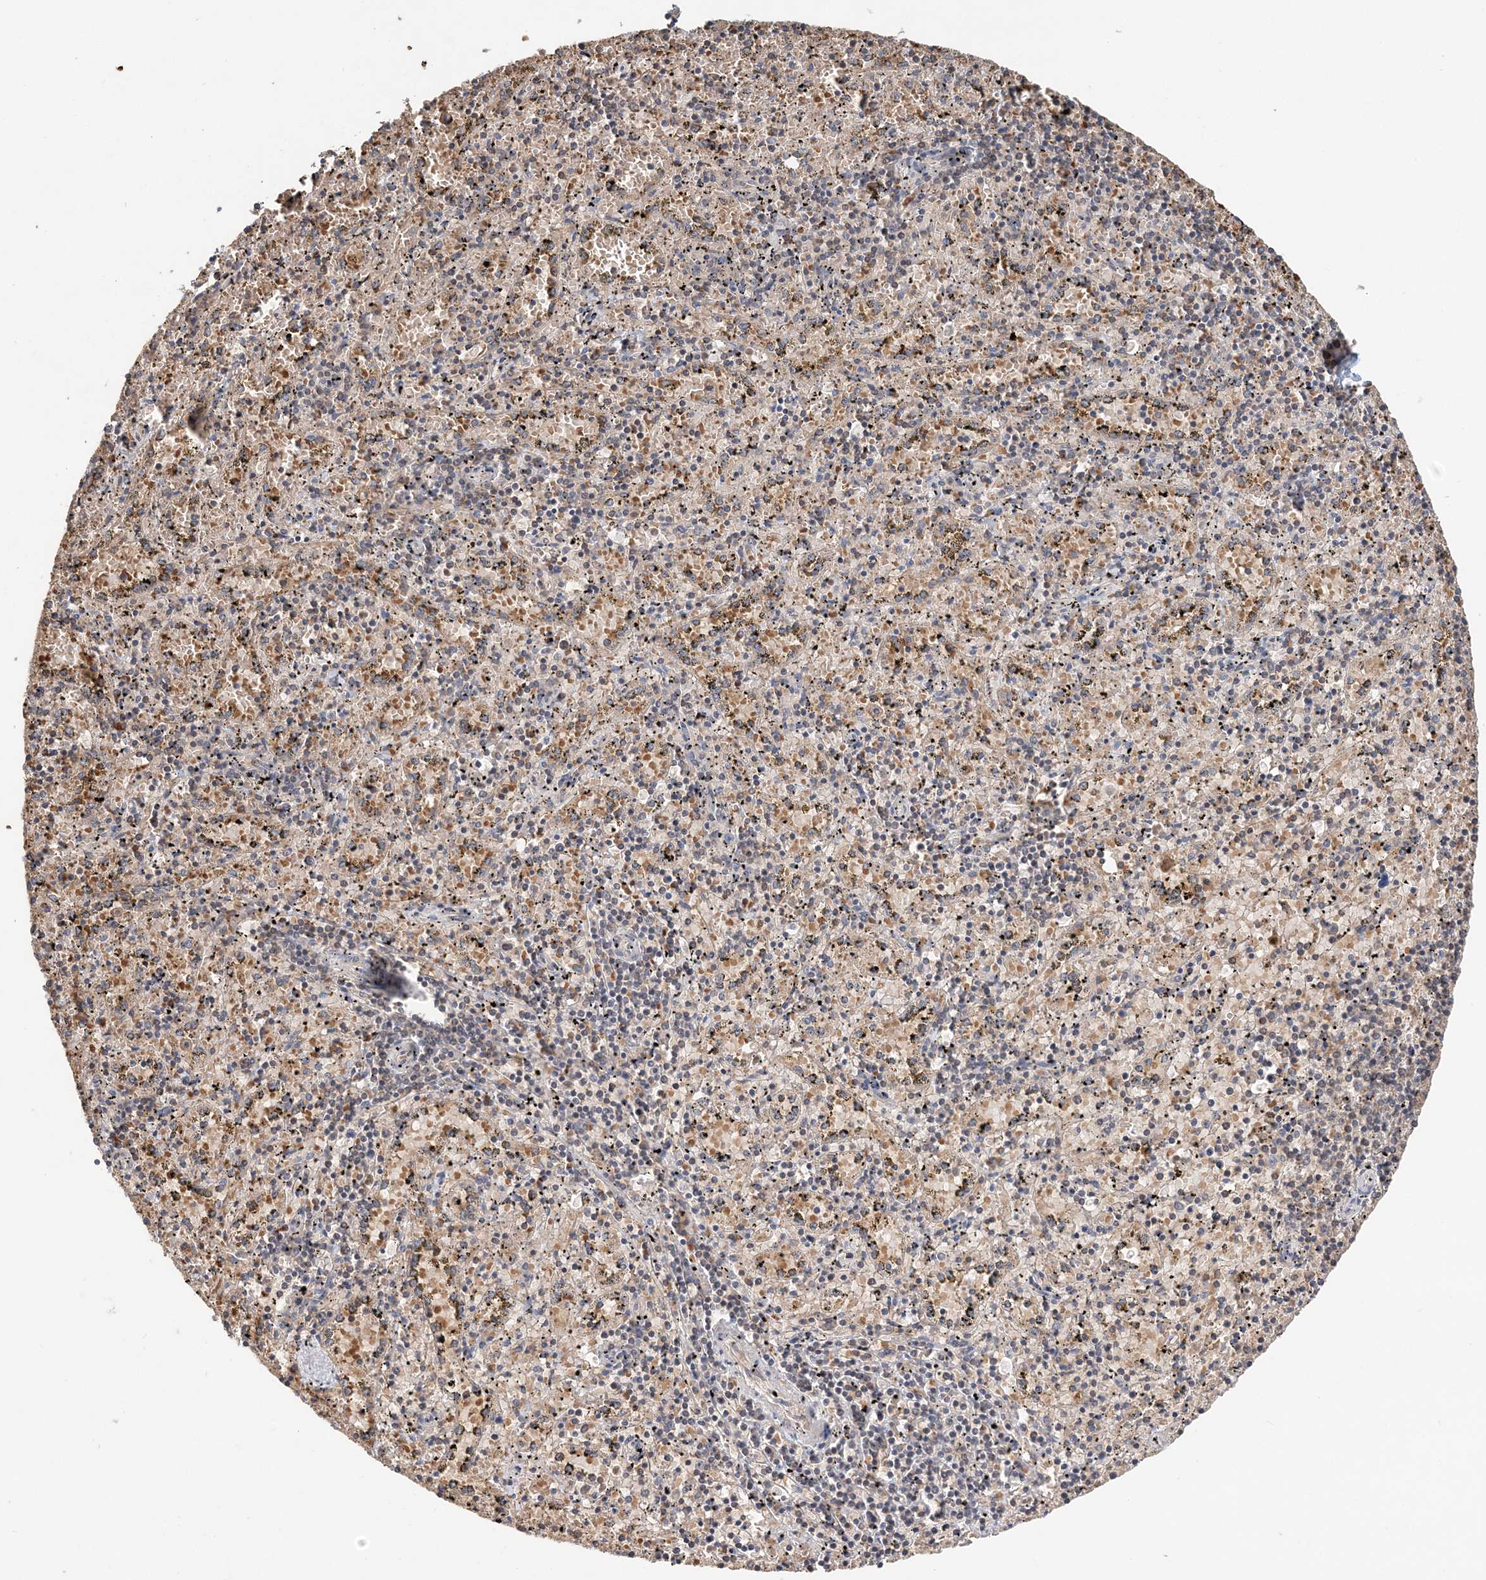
{"staining": {"intensity": "negative", "quantity": "none", "location": "none"}, "tissue": "spleen", "cell_type": "Cells in red pulp", "image_type": "normal", "snomed": [{"axis": "morphology", "description": "Normal tissue, NOS"}, {"axis": "topography", "description": "Spleen"}], "caption": "Immunohistochemistry (IHC) photomicrograph of unremarkable spleen: spleen stained with DAB exhibits no significant protein staining in cells in red pulp. (Stains: DAB immunohistochemistry with hematoxylin counter stain, Microscopy: brightfield microscopy at high magnification).", "gene": "SYCP3", "patient": {"sex": "male", "age": 11}}